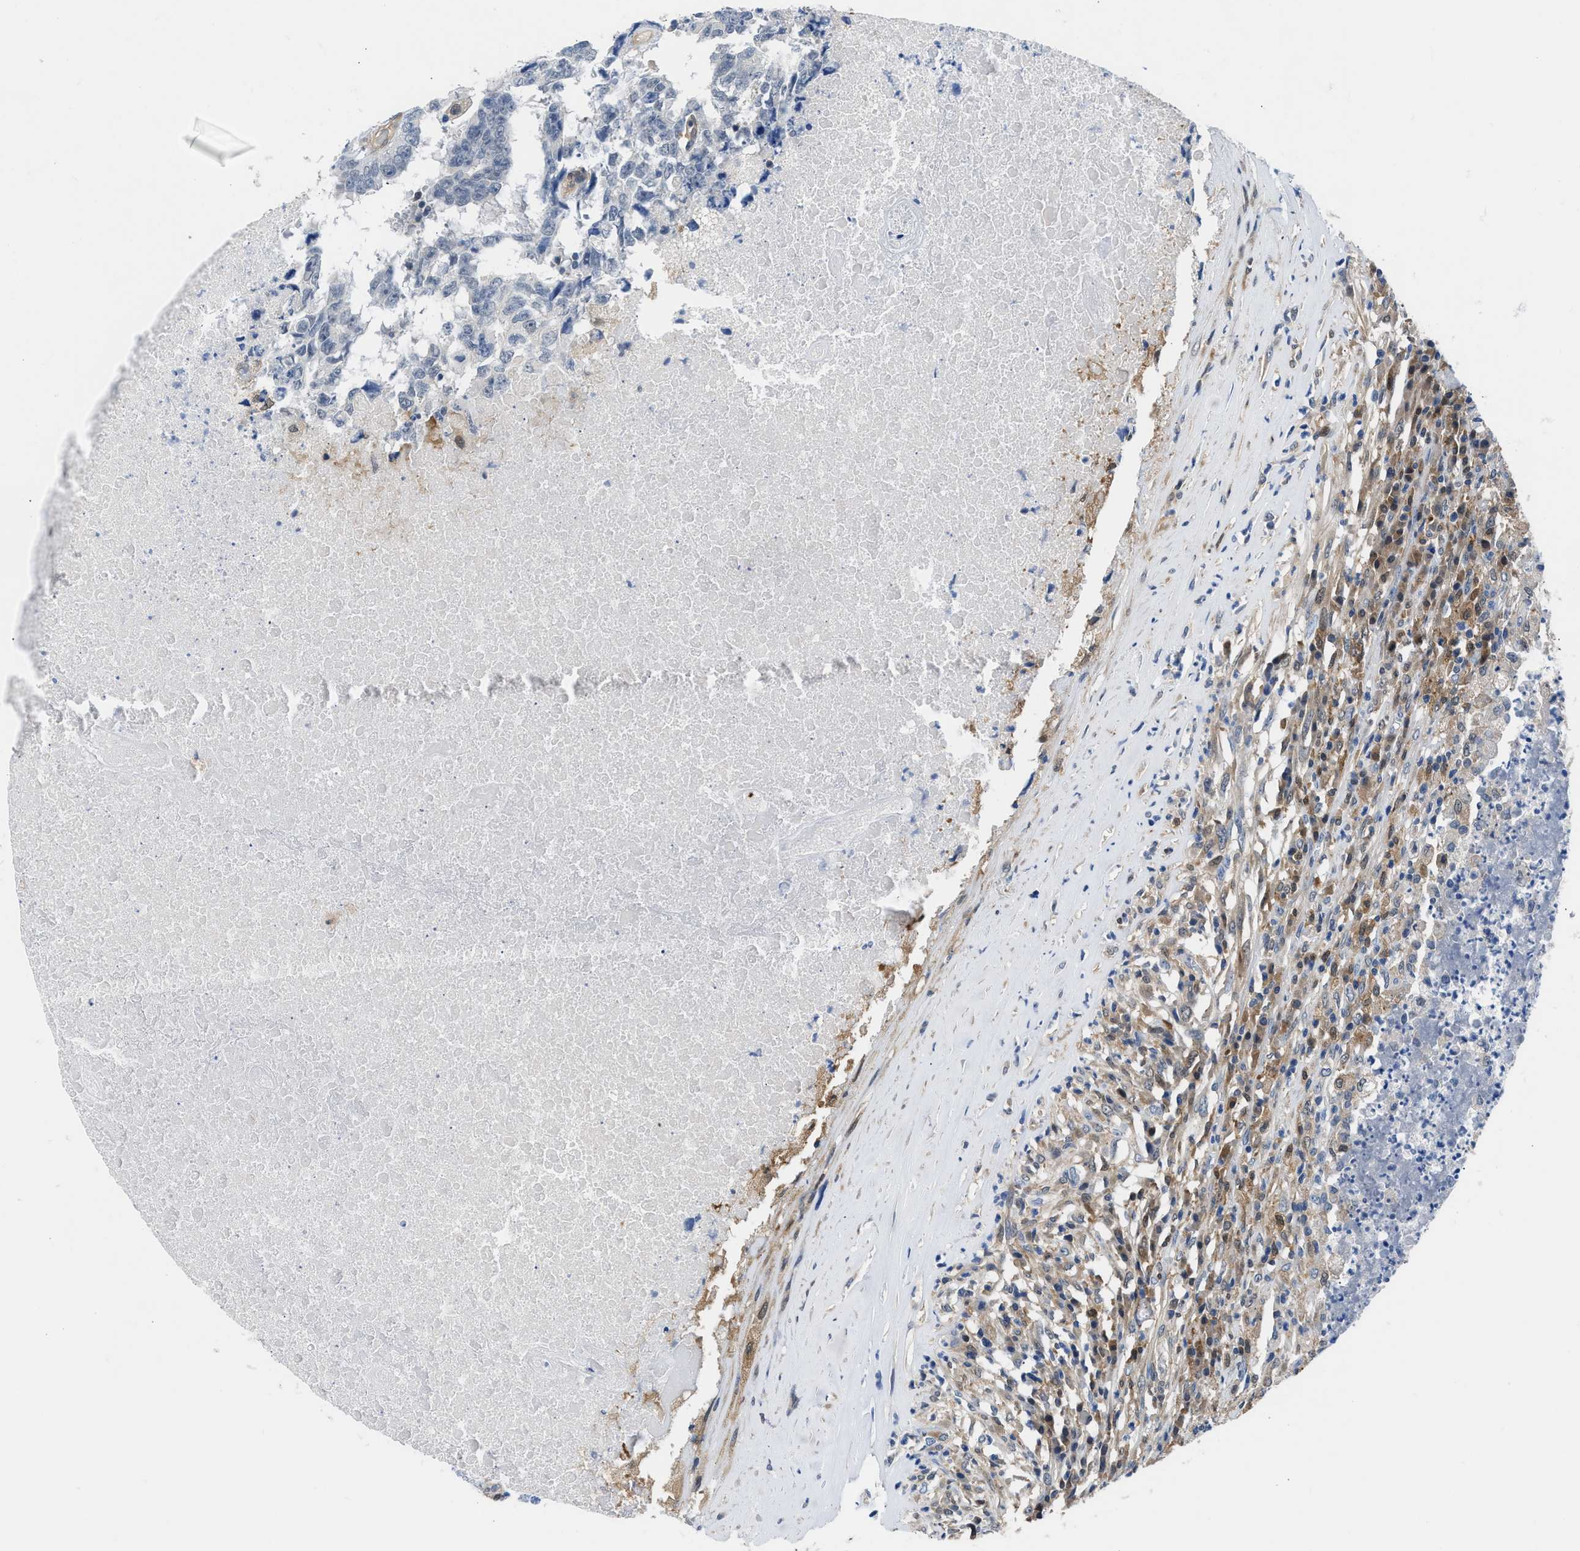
{"staining": {"intensity": "negative", "quantity": "none", "location": "none"}, "tissue": "testis cancer", "cell_type": "Tumor cells", "image_type": "cancer", "snomed": [{"axis": "morphology", "description": "Necrosis, NOS"}, {"axis": "morphology", "description": "Carcinoma, Embryonal, NOS"}, {"axis": "topography", "description": "Testis"}], "caption": "A photomicrograph of human embryonal carcinoma (testis) is negative for staining in tumor cells.", "gene": "CBR1", "patient": {"sex": "male", "age": 19}}